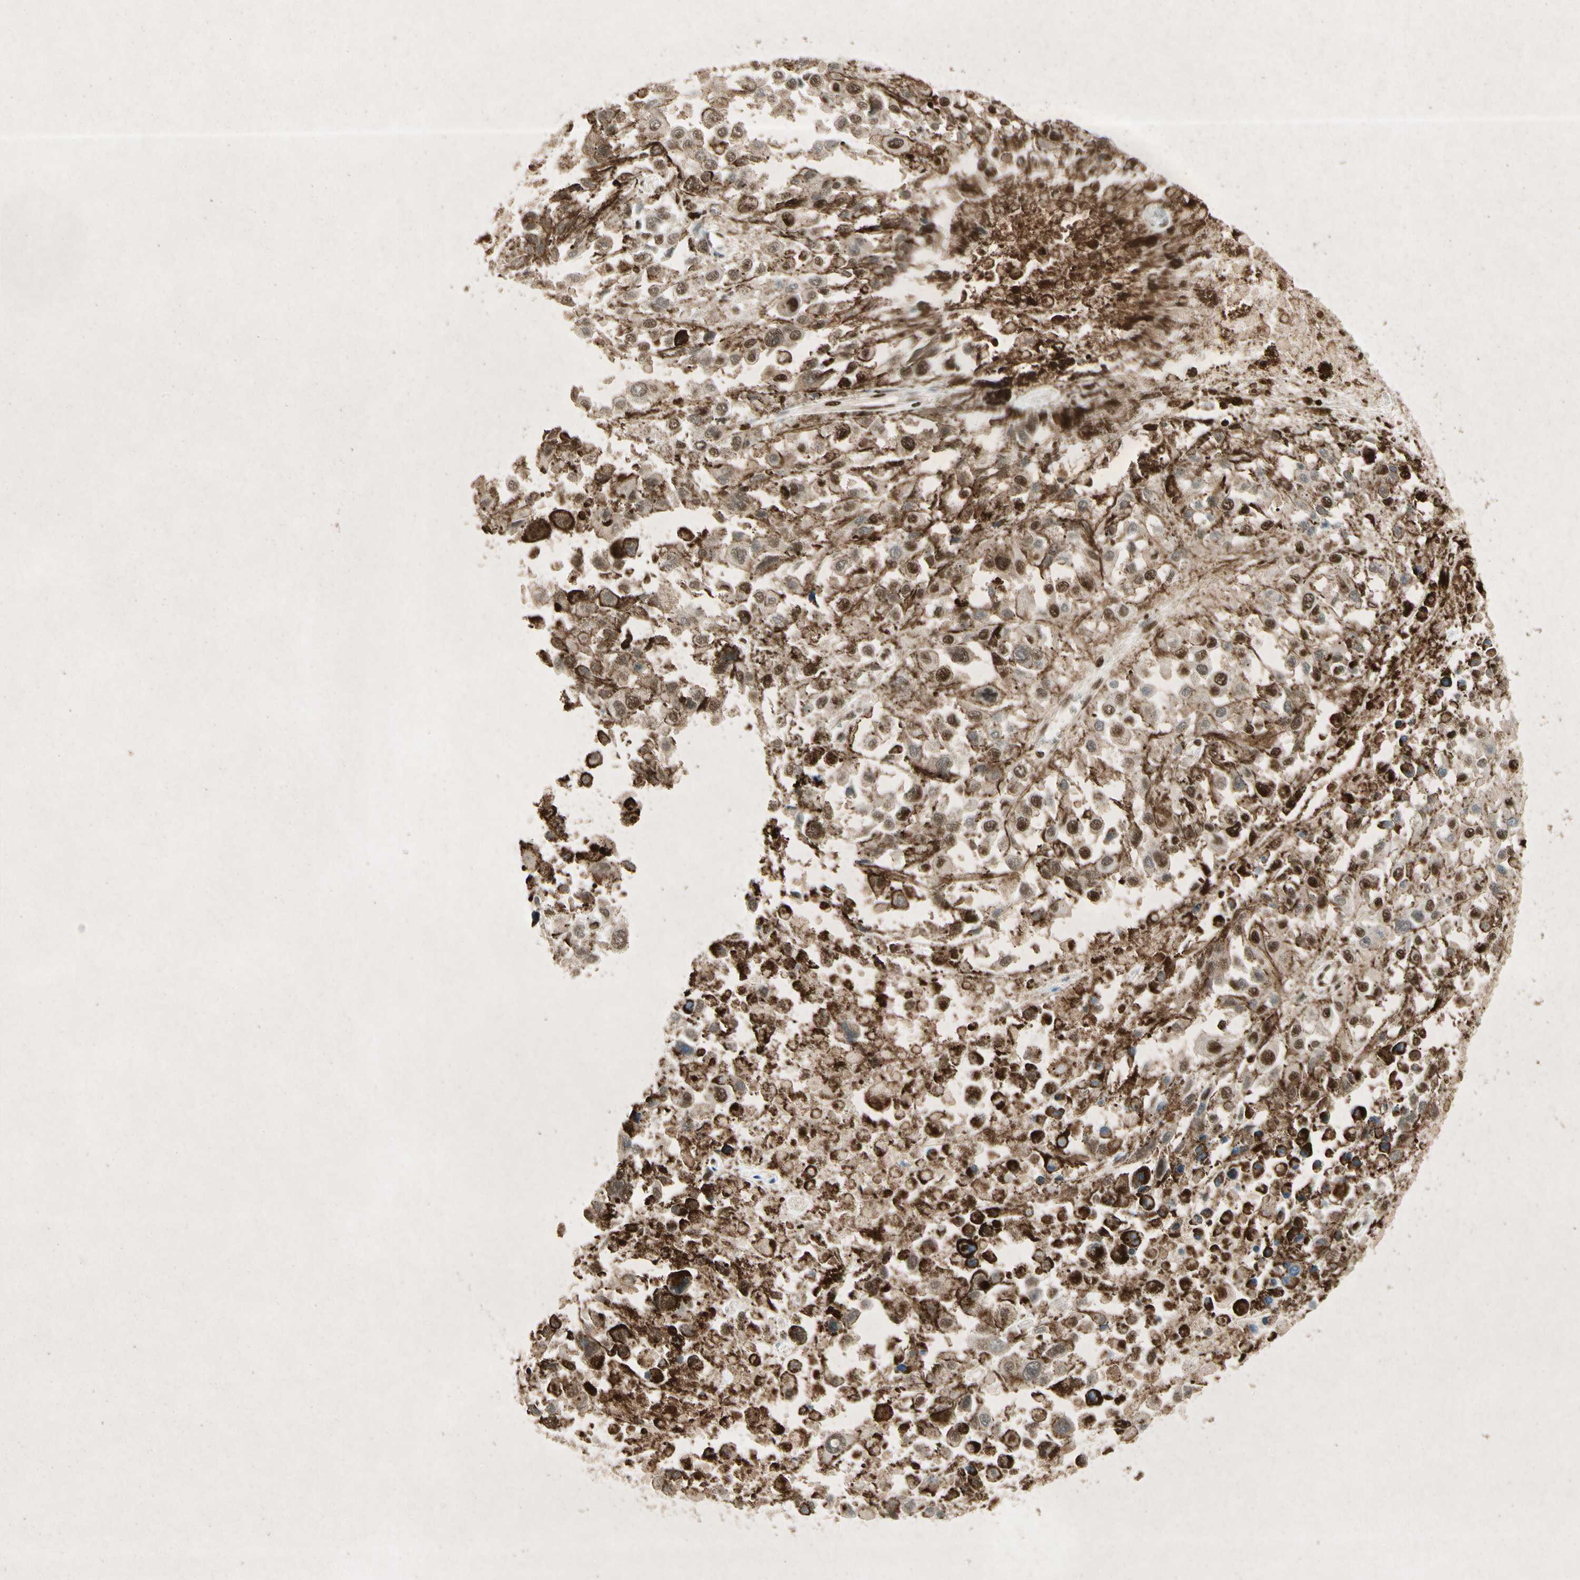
{"staining": {"intensity": "moderate", "quantity": "25%-75%", "location": "nuclear"}, "tissue": "melanoma", "cell_type": "Tumor cells", "image_type": "cancer", "snomed": [{"axis": "morphology", "description": "Malignant melanoma, Metastatic site"}, {"axis": "topography", "description": "Lymph node"}], "caption": "This is an image of immunohistochemistry (IHC) staining of malignant melanoma (metastatic site), which shows moderate positivity in the nuclear of tumor cells.", "gene": "RNF43", "patient": {"sex": "male", "age": 59}}